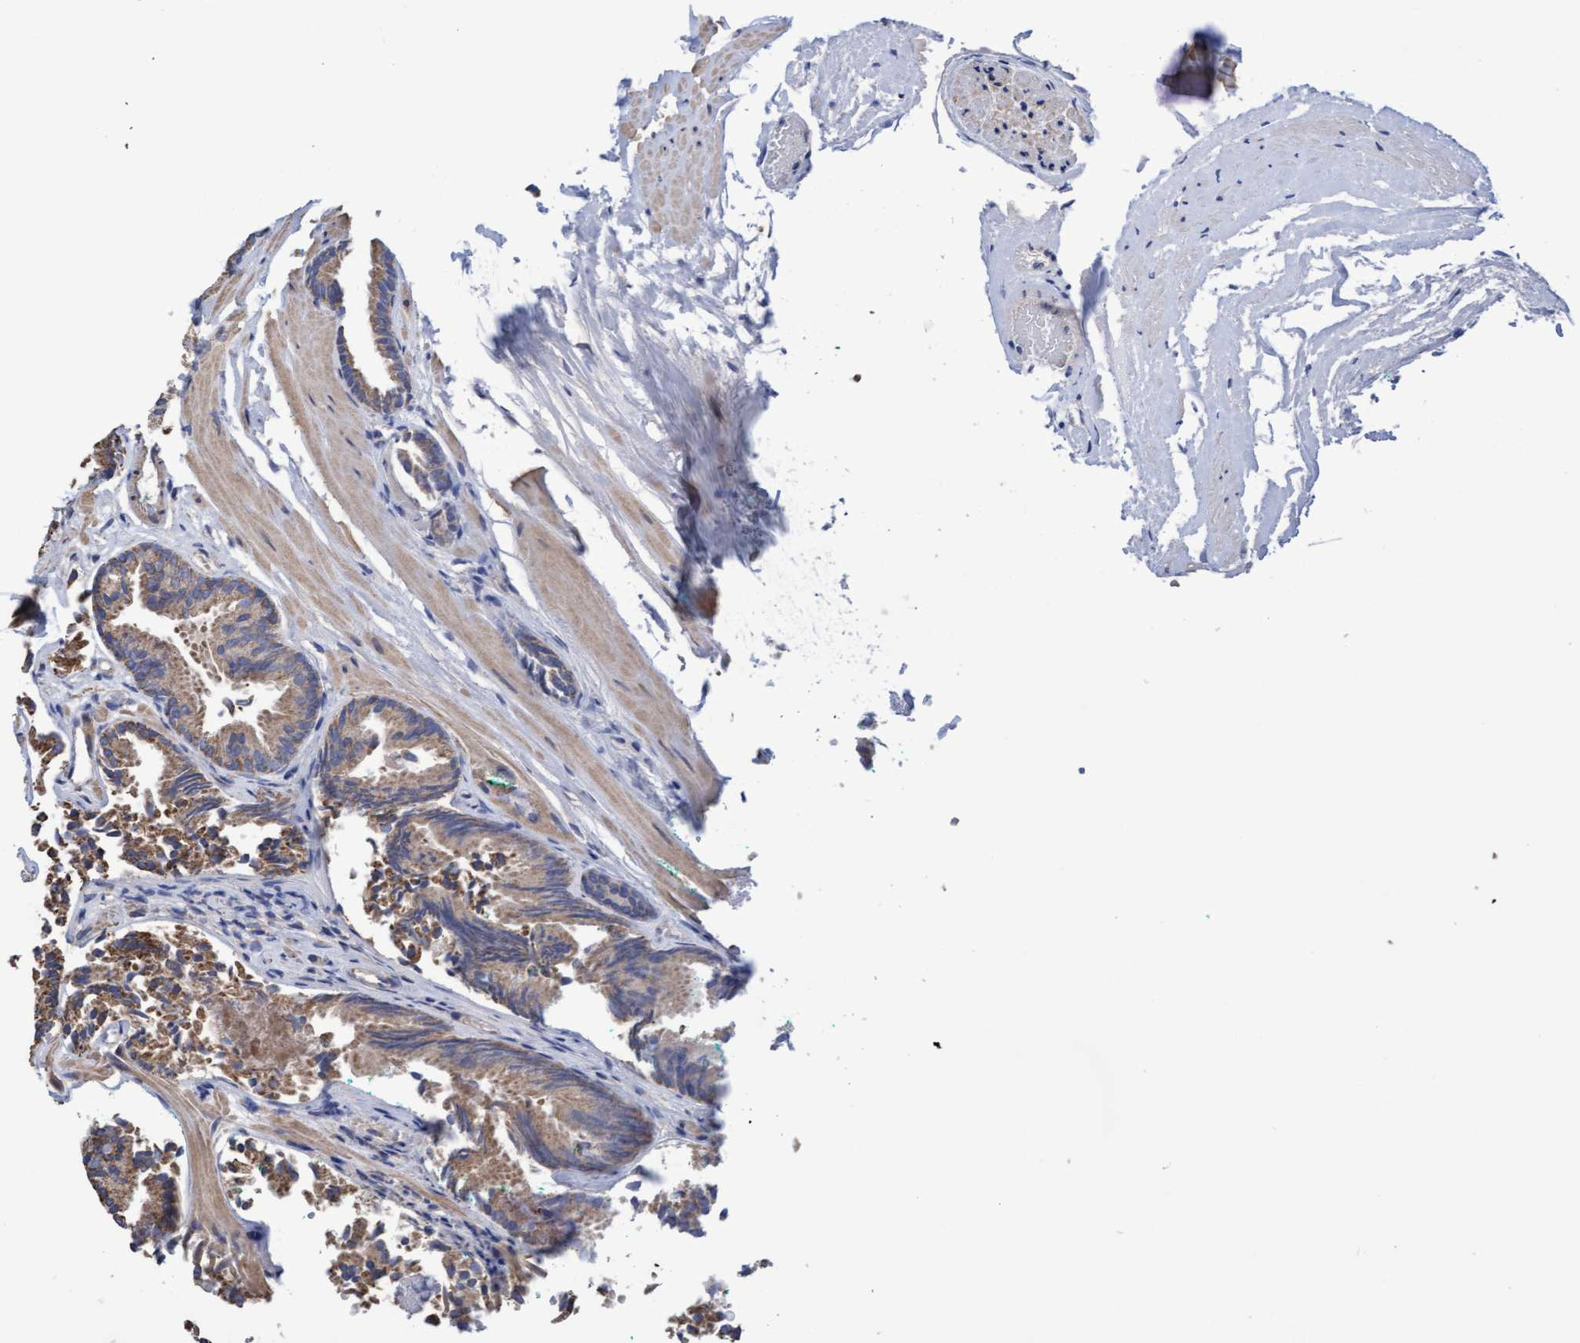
{"staining": {"intensity": "moderate", "quantity": ">75%", "location": "cytoplasmic/membranous"}, "tissue": "prostate cancer", "cell_type": "Tumor cells", "image_type": "cancer", "snomed": [{"axis": "morphology", "description": "Adenocarcinoma, Low grade"}, {"axis": "topography", "description": "Prostate"}], "caption": "Prostate cancer stained with immunohistochemistry reveals moderate cytoplasmic/membranous positivity in approximately >75% of tumor cells. (IHC, brightfield microscopy, high magnification).", "gene": "COBL", "patient": {"sex": "male", "age": 51}}